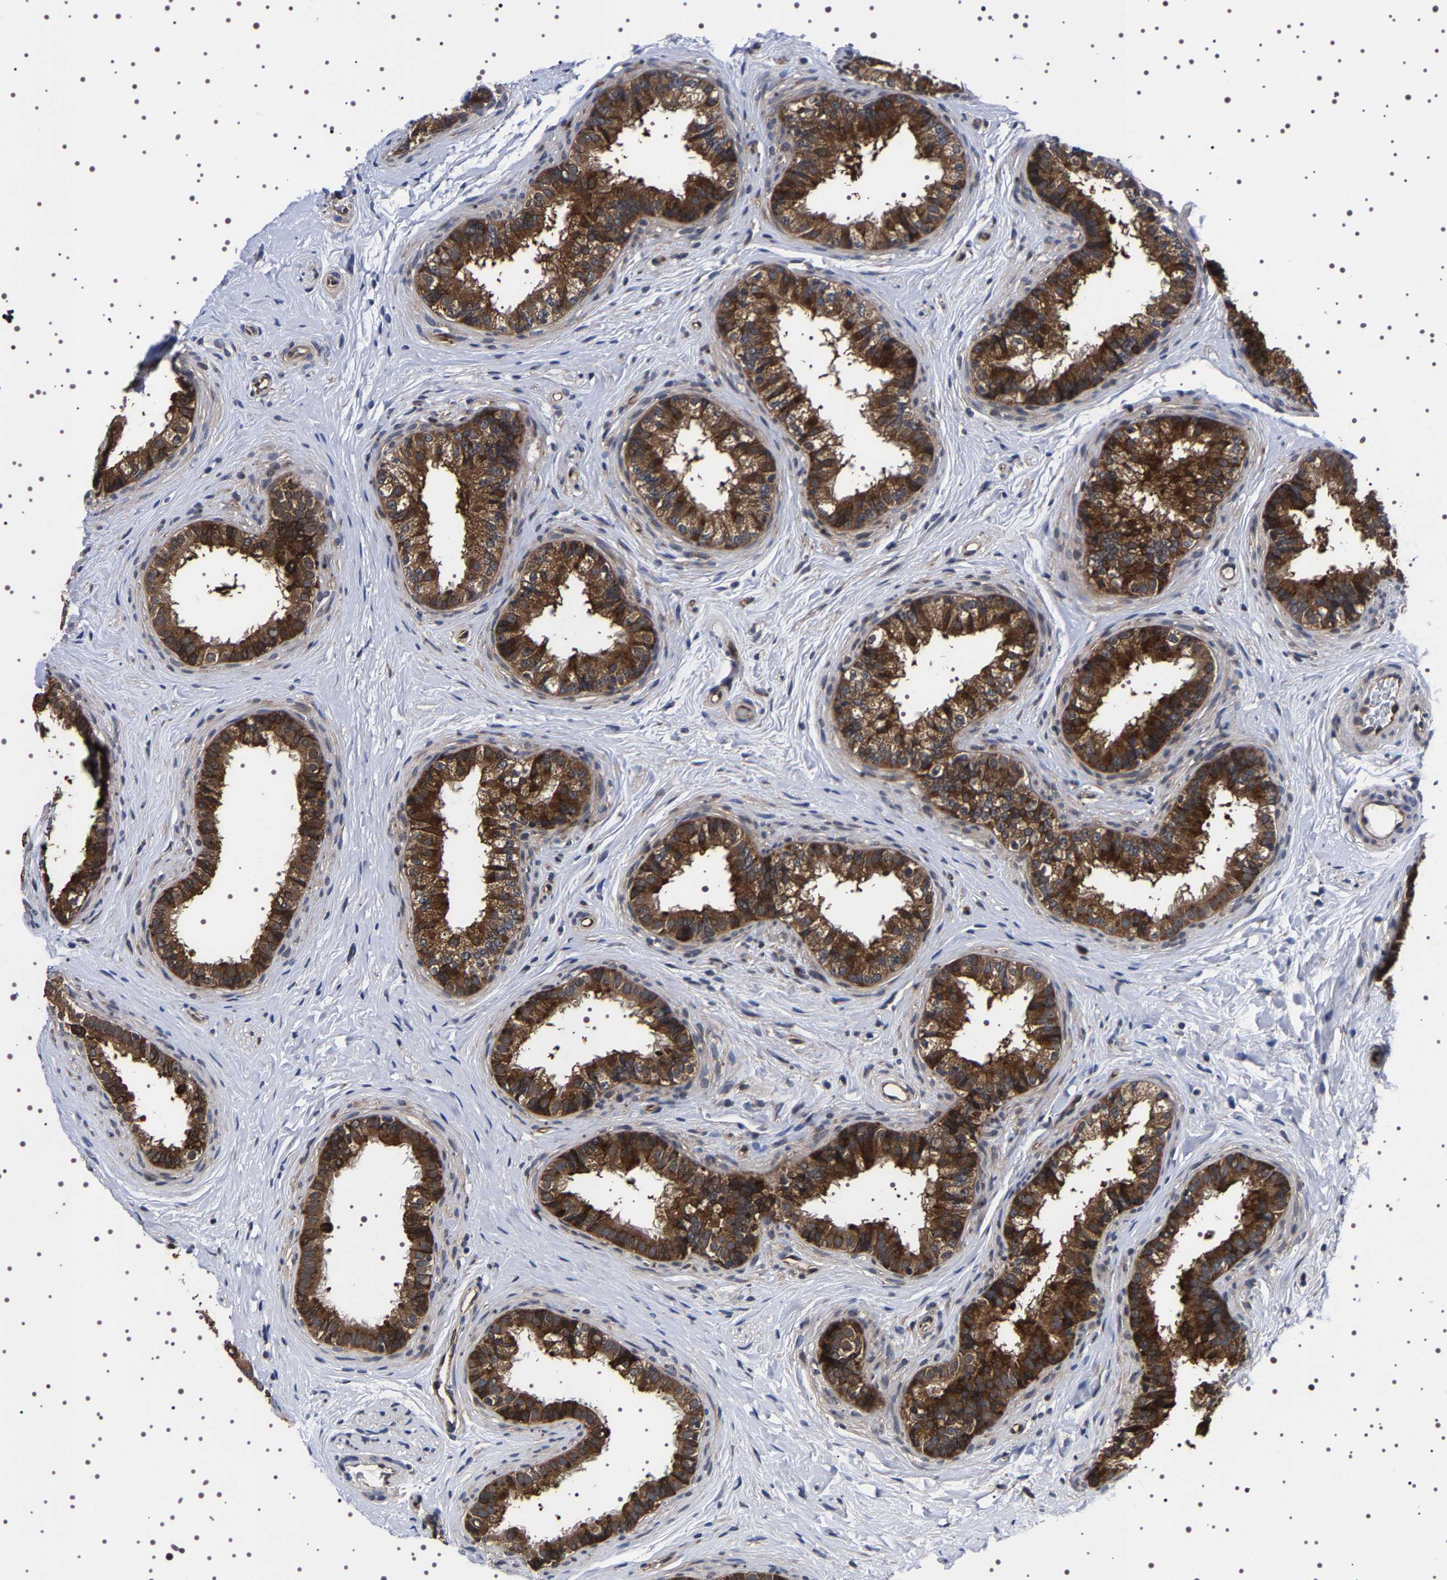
{"staining": {"intensity": "strong", "quantity": ">75%", "location": "cytoplasmic/membranous"}, "tissue": "epididymis", "cell_type": "Glandular cells", "image_type": "normal", "snomed": [{"axis": "morphology", "description": "Normal tissue, NOS"}, {"axis": "topography", "description": "Testis"}, {"axis": "topography", "description": "Epididymis"}], "caption": "This photomicrograph exhibits unremarkable epididymis stained with IHC to label a protein in brown. The cytoplasmic/membranous of glandular cells show strong positivity for the protein. Nuclei are counter-stained blue.", "gene": "DARS1", "patient": {"sex": "male", "age": 36}}